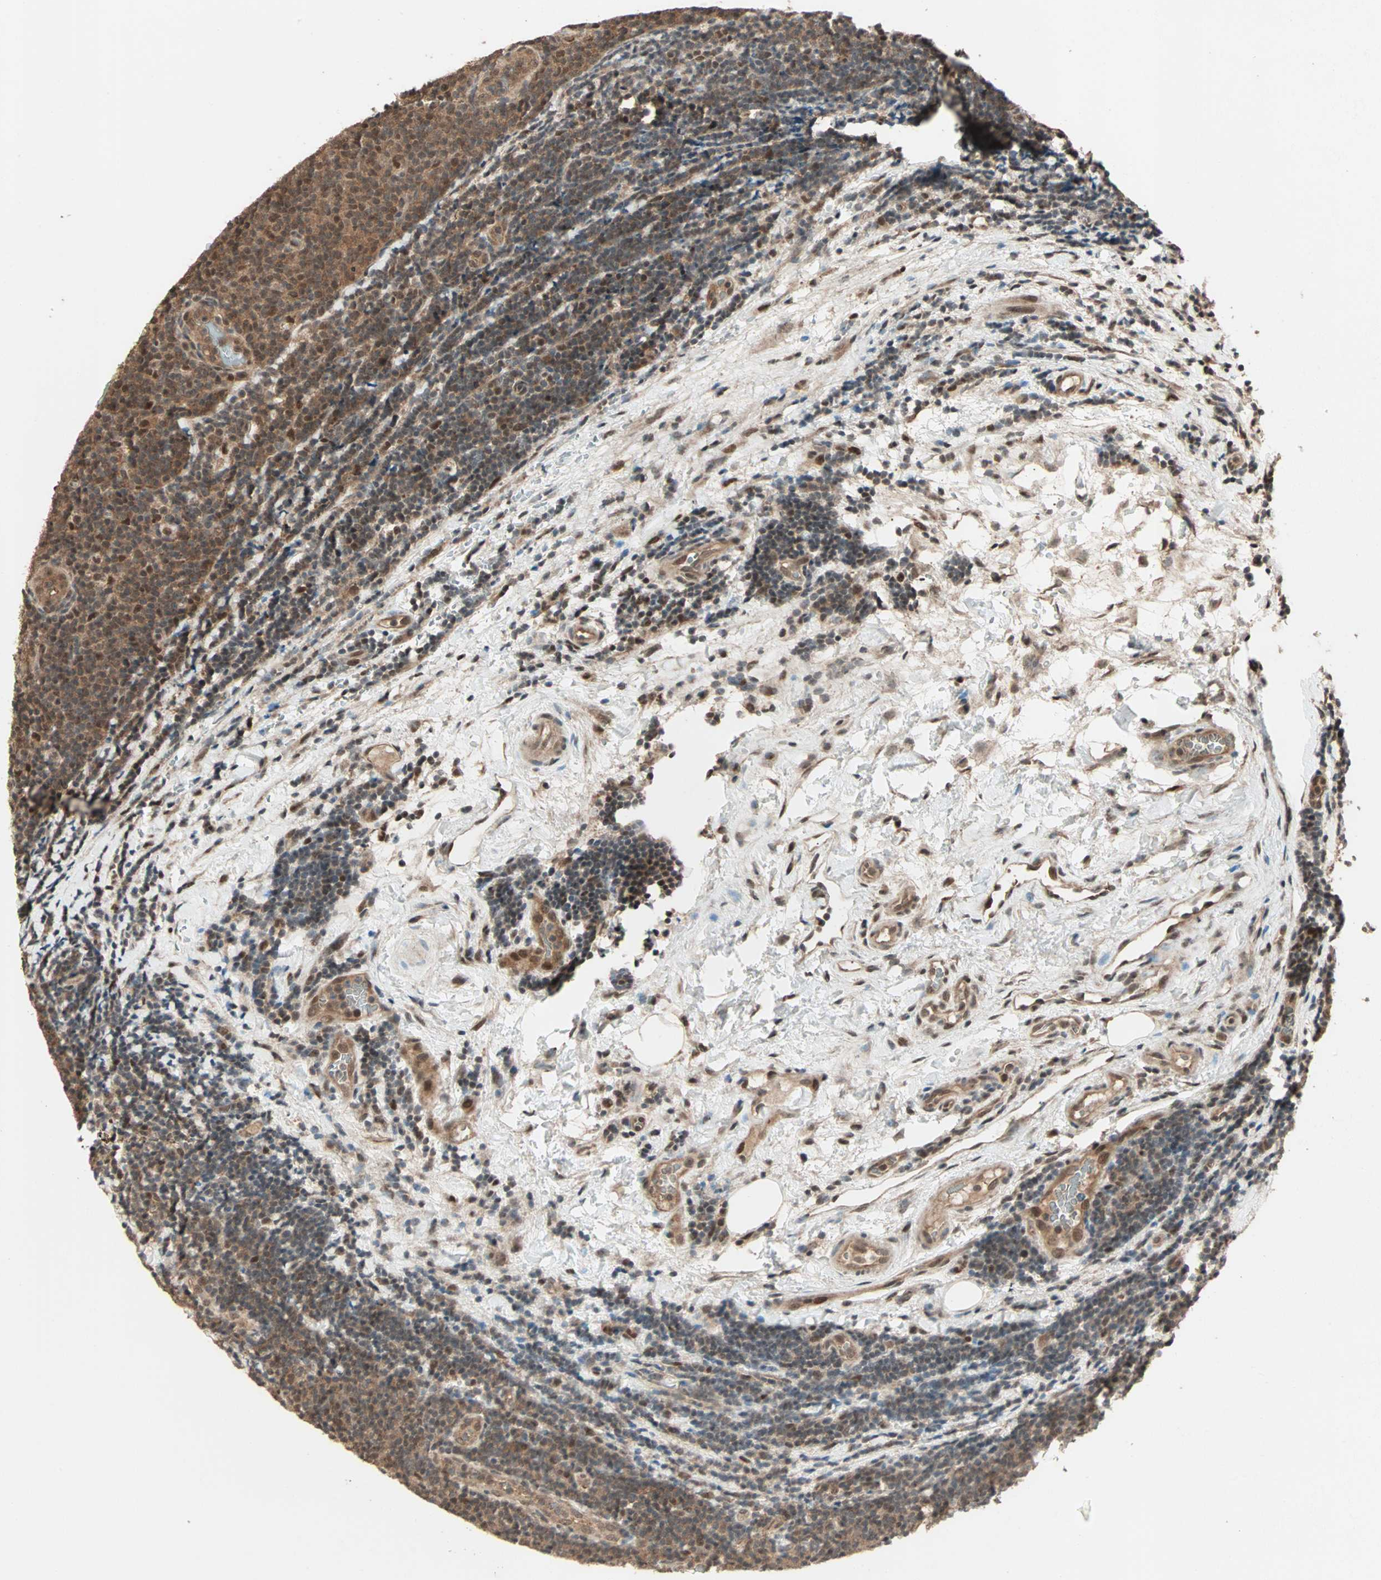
{"staining": {"intensity": "moderate", "quantity": ">75%", "location": "cytoplasmic/membranous,nuclear"}, "tissue": "lymphoma", "cell_type": "Tumor cells", "image_type": "cancer", "snomed": [{"axis": "morphology", "description": "Malignant lymphoma, non-Hodgkin's type, Low grade"}, {"axis": "topography", "description": "Lymph node"}], "caption": "This photomicrograph displays immunohistochemistry staining of malignant lymphoma, non-Hodgkin's type (low-grade), with medium moderate cytoplasmic/membranous and nuclear positivity in about >75% of tumor cells.", "gene": "ZNF701", "patient": {"sex": "male", "age": 83}}